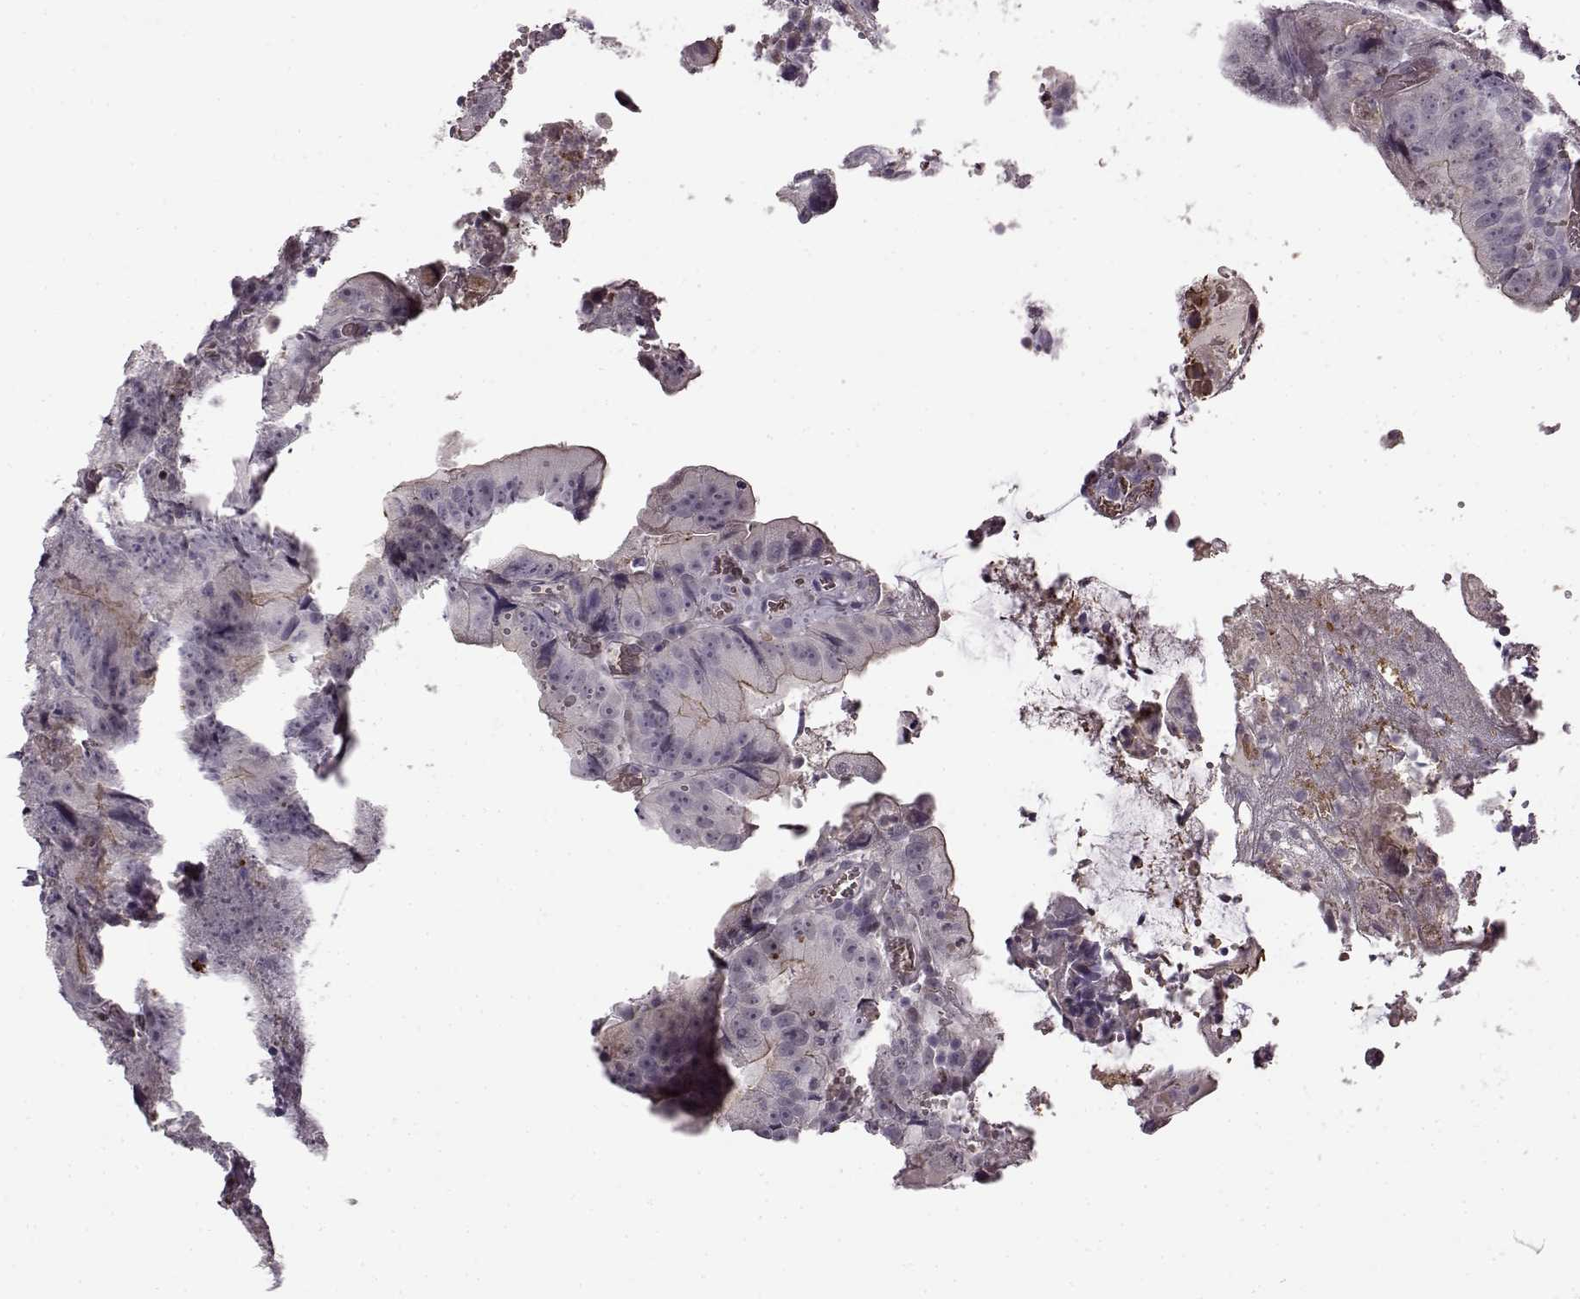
{"staining": {"intensity": "weak", "quantity": "<25%", "location": "cytoplasmic/membranous"}, "tissue": "colorectal cancer", "cell_type": "Tumor cells", "image_type": "cancer", "snomed": [{"axis": "morphology", "description": "Adenocarcinoma, NOS"}, {"axis": "topography", "description": "Colon"}], "caption": "An image of adenocarcinoma (colorectal) stained for a protein reveals no brown staining in tumor cells. (IHC, brightfield microscopy, high magnification).", "gene": "CNGA3", "patient": {"sex": "female", "age": 86}}